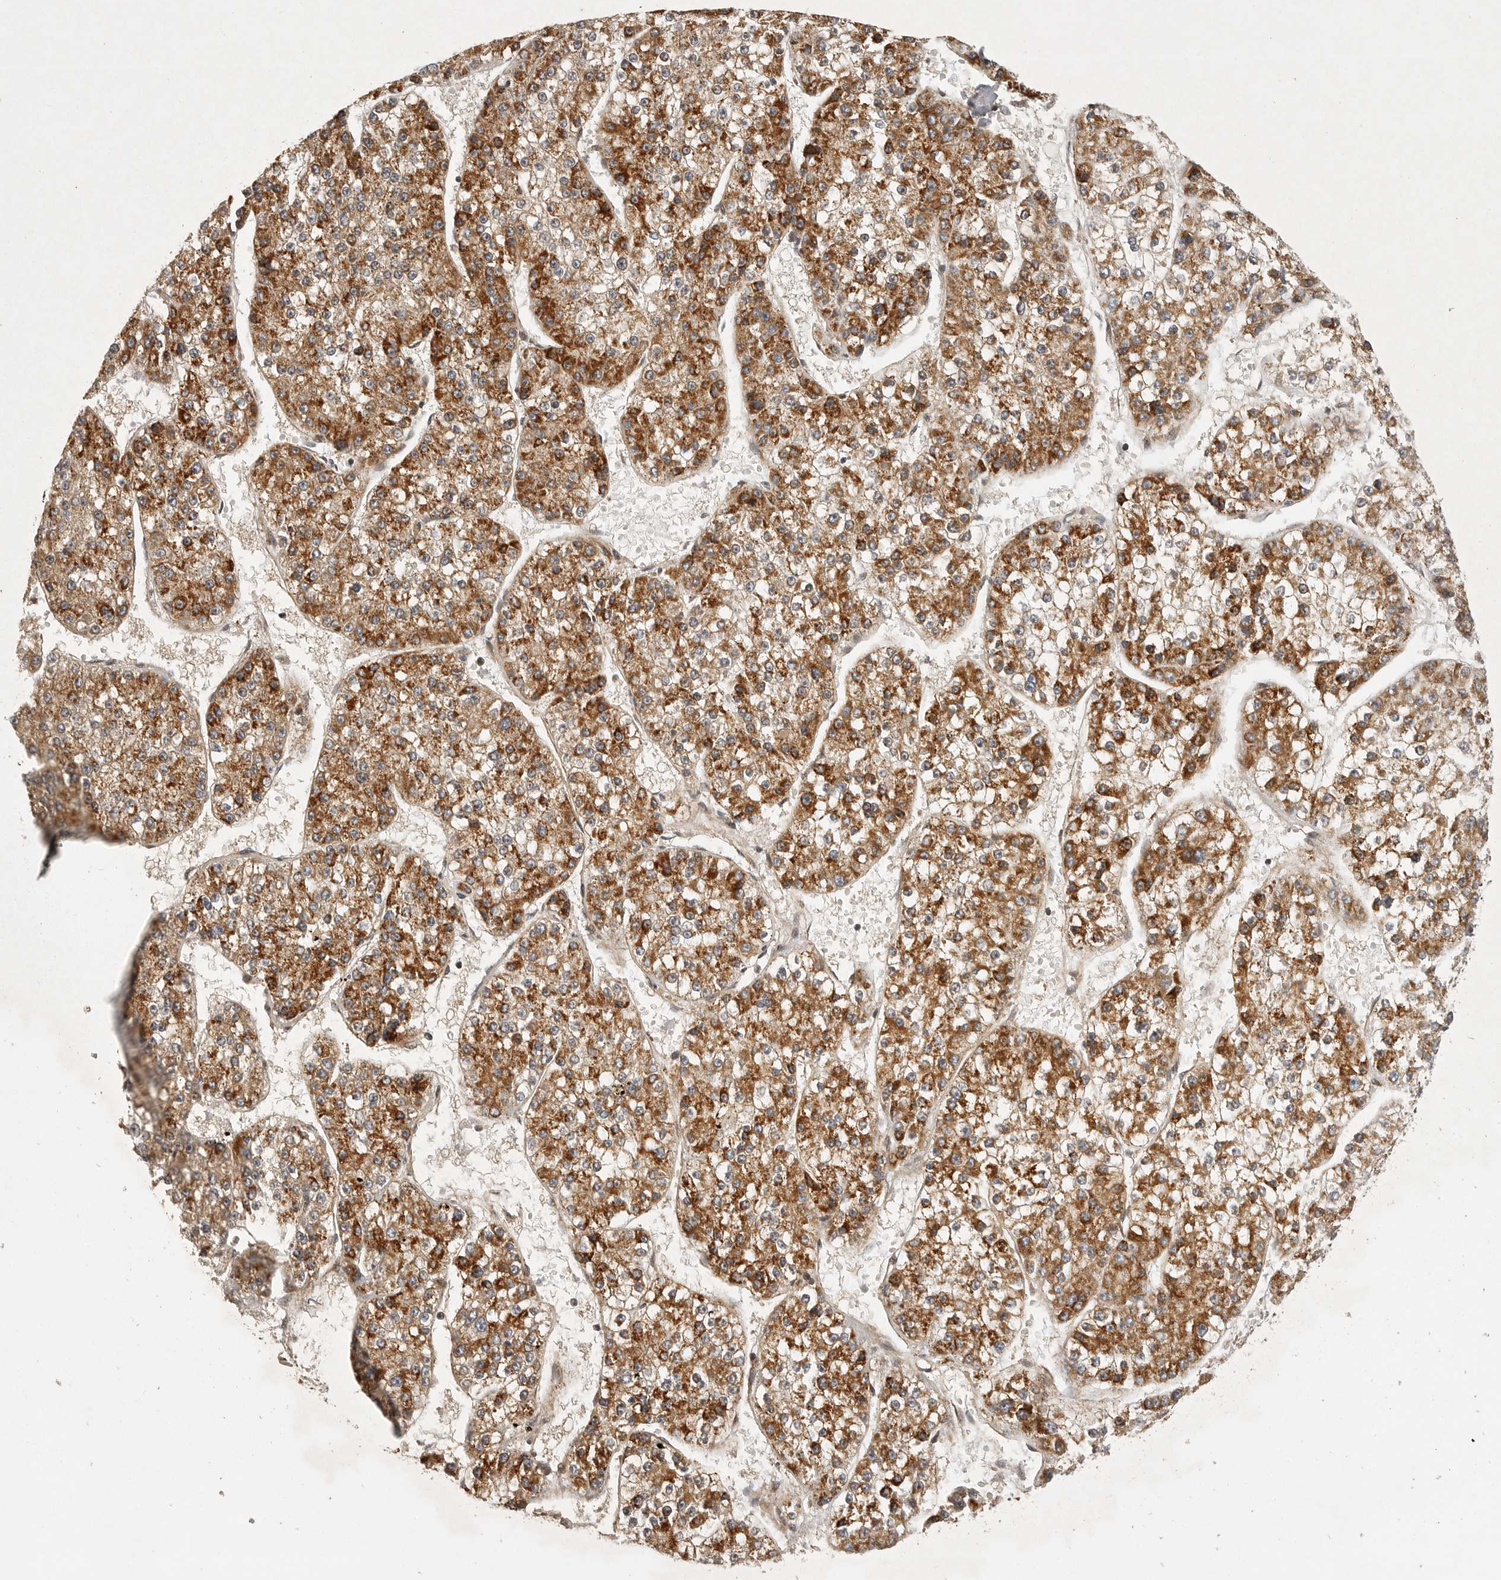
{"staining": {"intensity": "moderate", "quantity": ">75%", "location": "cytoplasmic/membranous"}, "tissue": "liver cancer", "cell_type": "Tumor cells", "image_type": "cancer", "snomed": [{"axis": "morphology", "description": "Carcinoma, Hepatocellular, NOS"}, {"axis": "topography", "description": "Liver"}], "caption": "Immunohistochemical staining of human liver cancer (hepatocellular carcinoma) shows medium levels of moderate cytoplasmic/membranous positivity in about >75% of tumor cells. The protein is stained brown, and the nuclei are stained in blue (DAB (3,3'-diaminobenzidine) IHC with brightfield microscopy, high magnification).", "gene": "NARS2", "patient": {"sex": "female", "age": 73}}